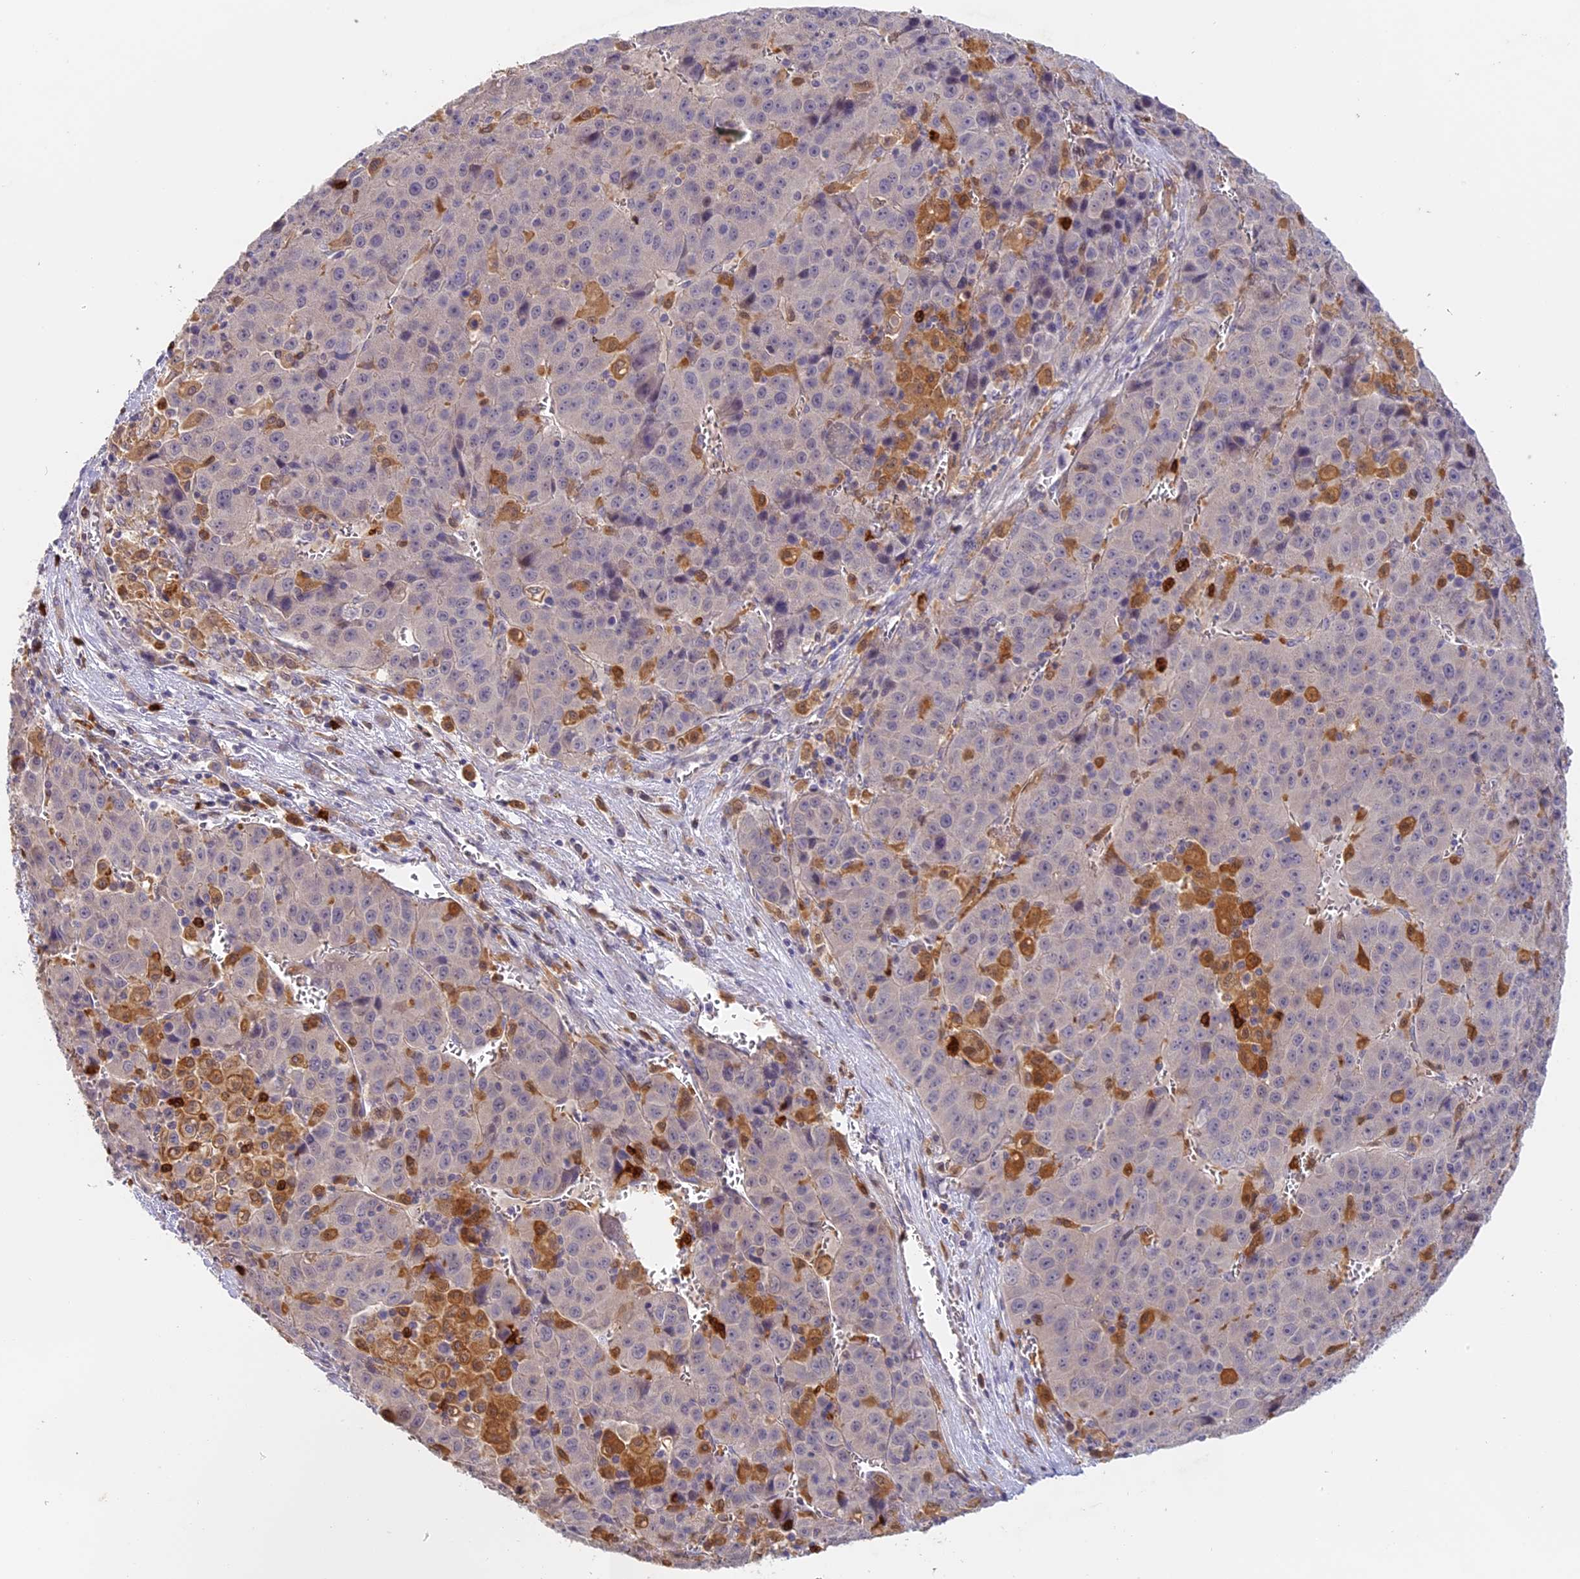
{"staining": {"intensity": "negative", "quantity": "none", "location": "none"}, "tissue": "liver cancer", "cell_type": "Tumor cells", "image_type": "cancer", "snomed": [{"axis": "morphology", "description": "Carcinoma, Hepatocellular, NOS"}, {"axis": "topography", "description": "Liver"}], "caption": "DAB immunohistochemical staining of liver cancer exhibits no significant positivity in tumor cells.", "gene": "NCF4", "patient": {"sex": "female", "age": 53}}